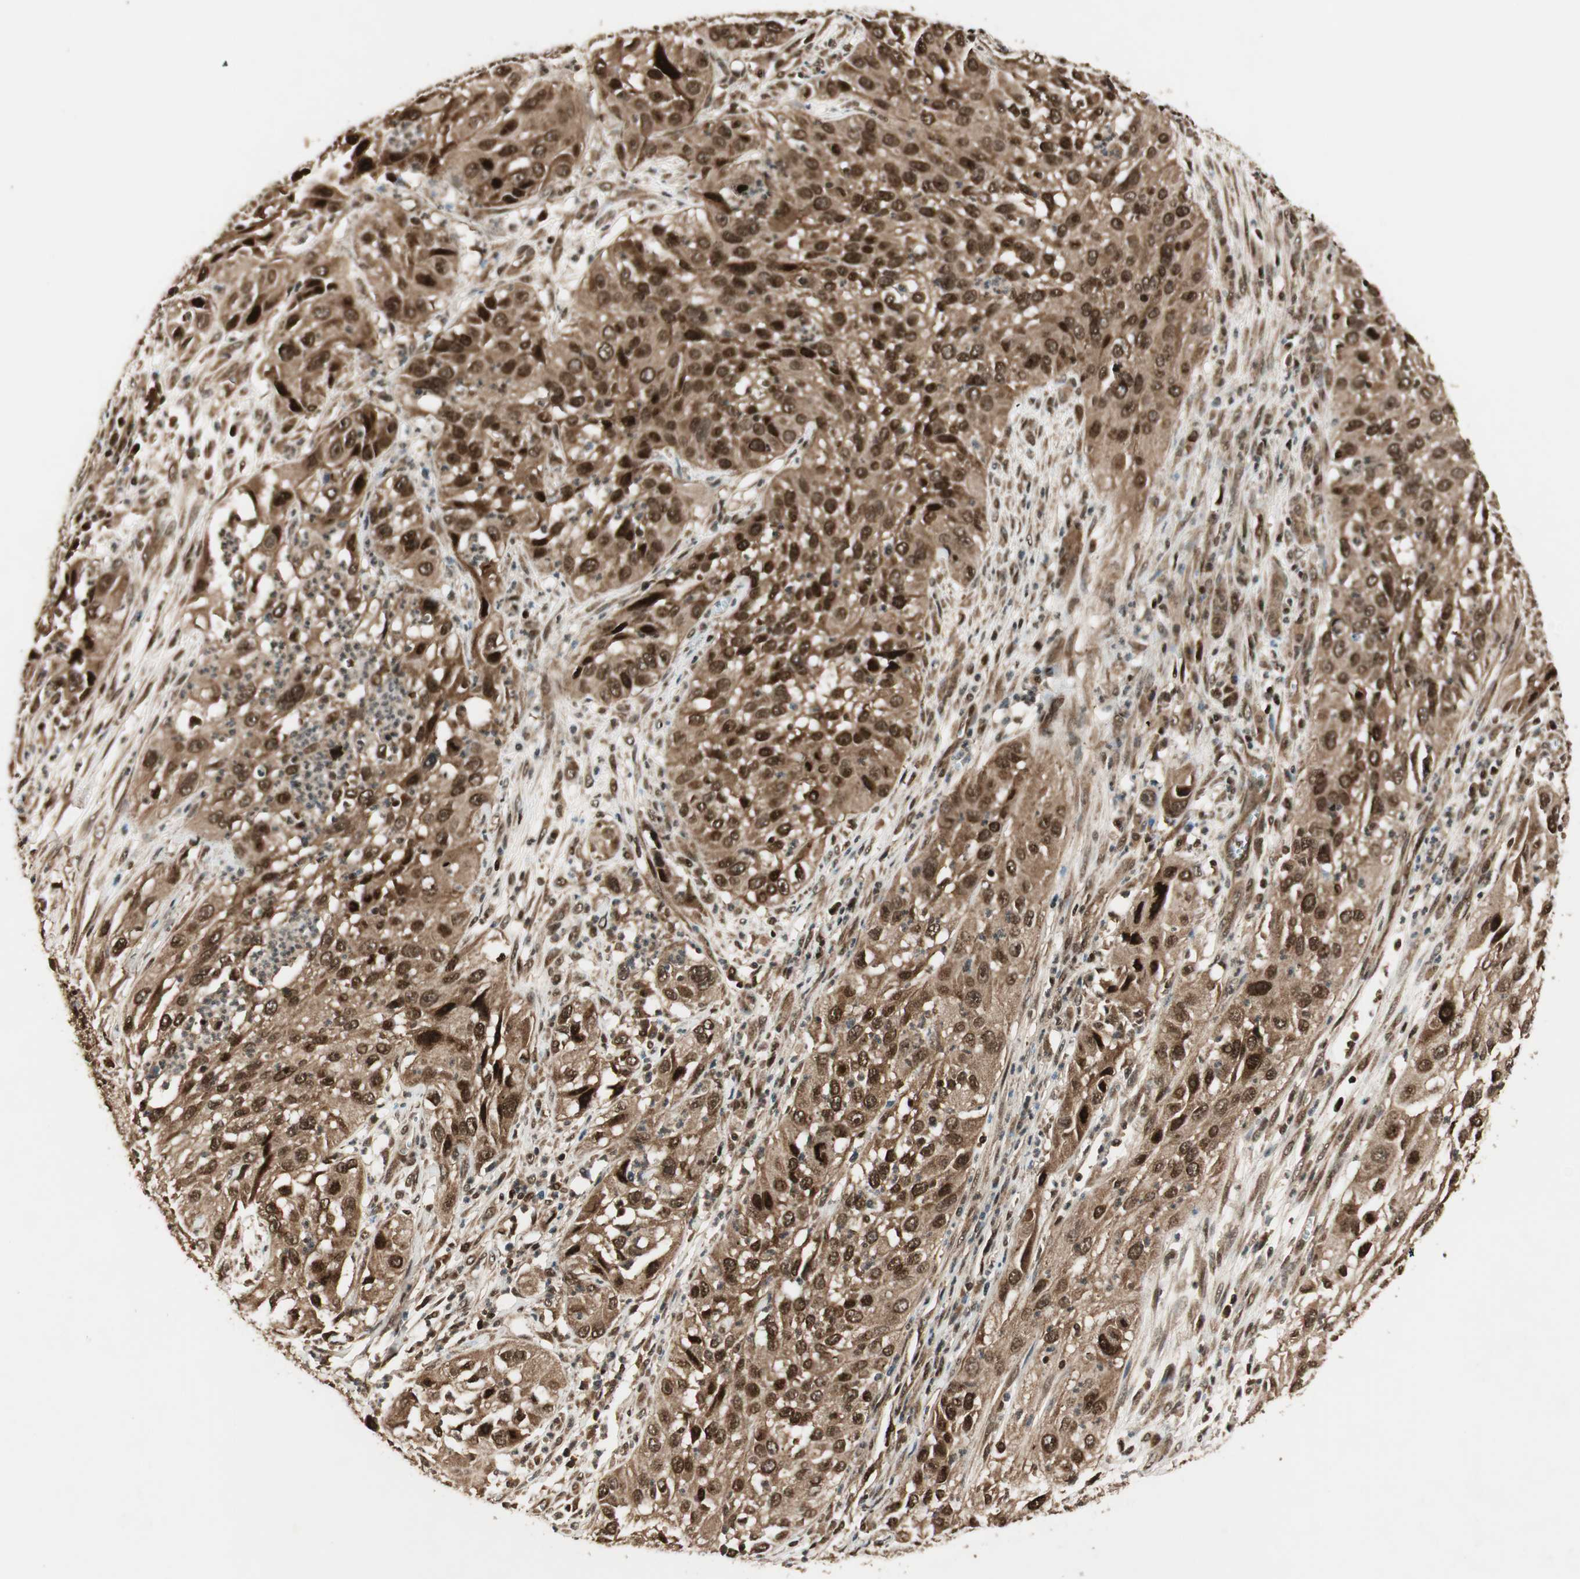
{"staining": {"intensity": "strong", "quantity": ">75%", "location": "cytoplasmic/membranous,nuclear"}, "tissue": "cervical cancer", "cell_type": "Tumor cells", "image_type": "cancer", "snomed": [{"axis": "morphology", "description": "Squamous cell carcinoma, NOS"}, {"axis": "topography", "description": "Cervix"}], "caption": "IHC of cervical squamous cell carcinoma displays high levels of strong cytoplasmic/membranous and nuclear staining in approximately >75% of tumor cells.", "gene": "RPA3", "patient": {"sex": "female", "age": 32}}